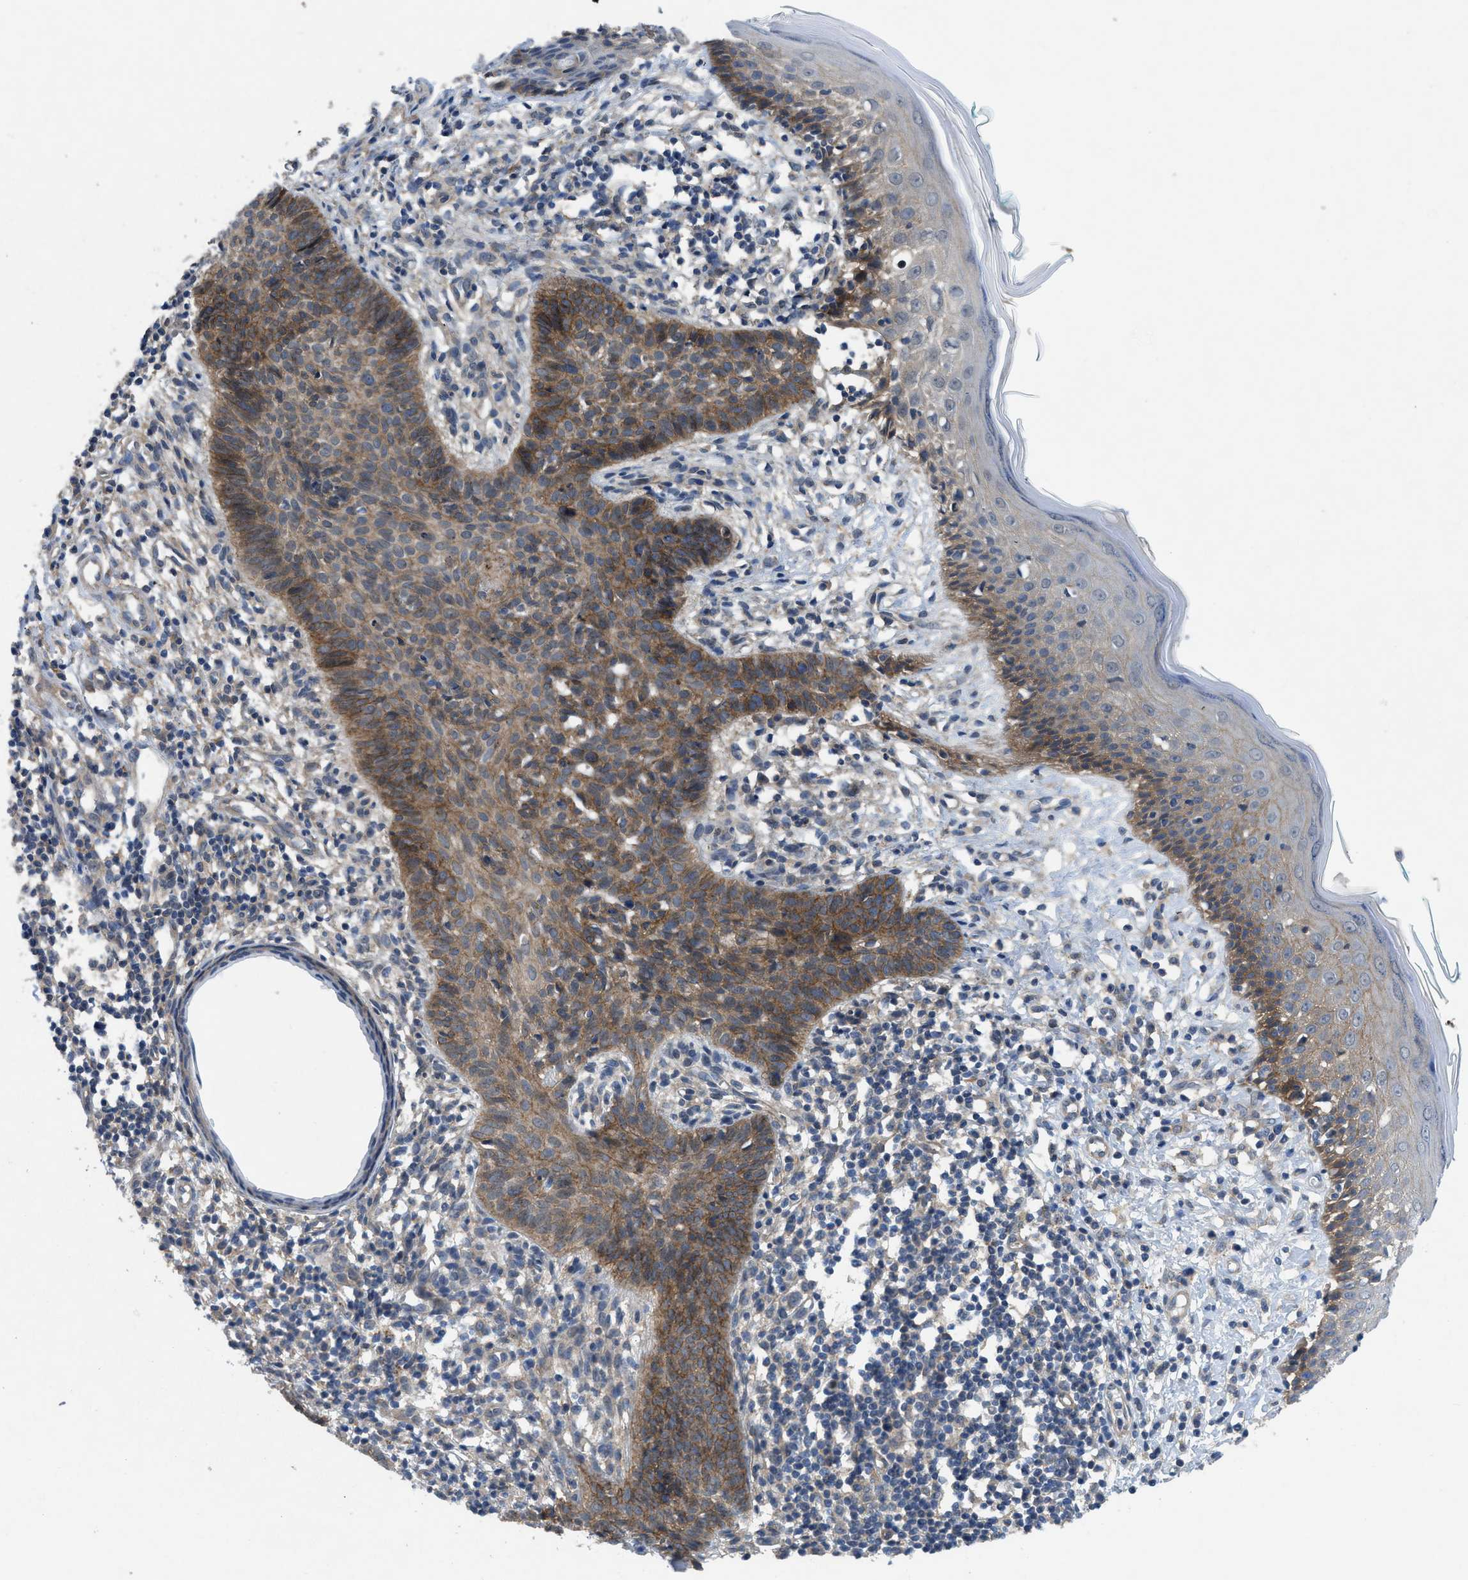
{"staining": {"intensity": "moderate", "quantity": ">75%", "location": "cytoplasmic/membranous"}, "tissue": "skin cancer", "cell_type": "Tumor cells", "image_type": "cancer", "snomed": [{"axis": "morphology", "description": "Basal cell carcinoma"}, {"axis": "topography", "description": "Skin"}], "caption": "There is medium levels of moderate cytoplasmic/membranous expression in tumor cells of skin cancer (basal cell carcinoma), as demonstrated by immunohistochemical staining (brown color).", "gene": "PANX1", "patient": {"sex": "male", "age": 60}}